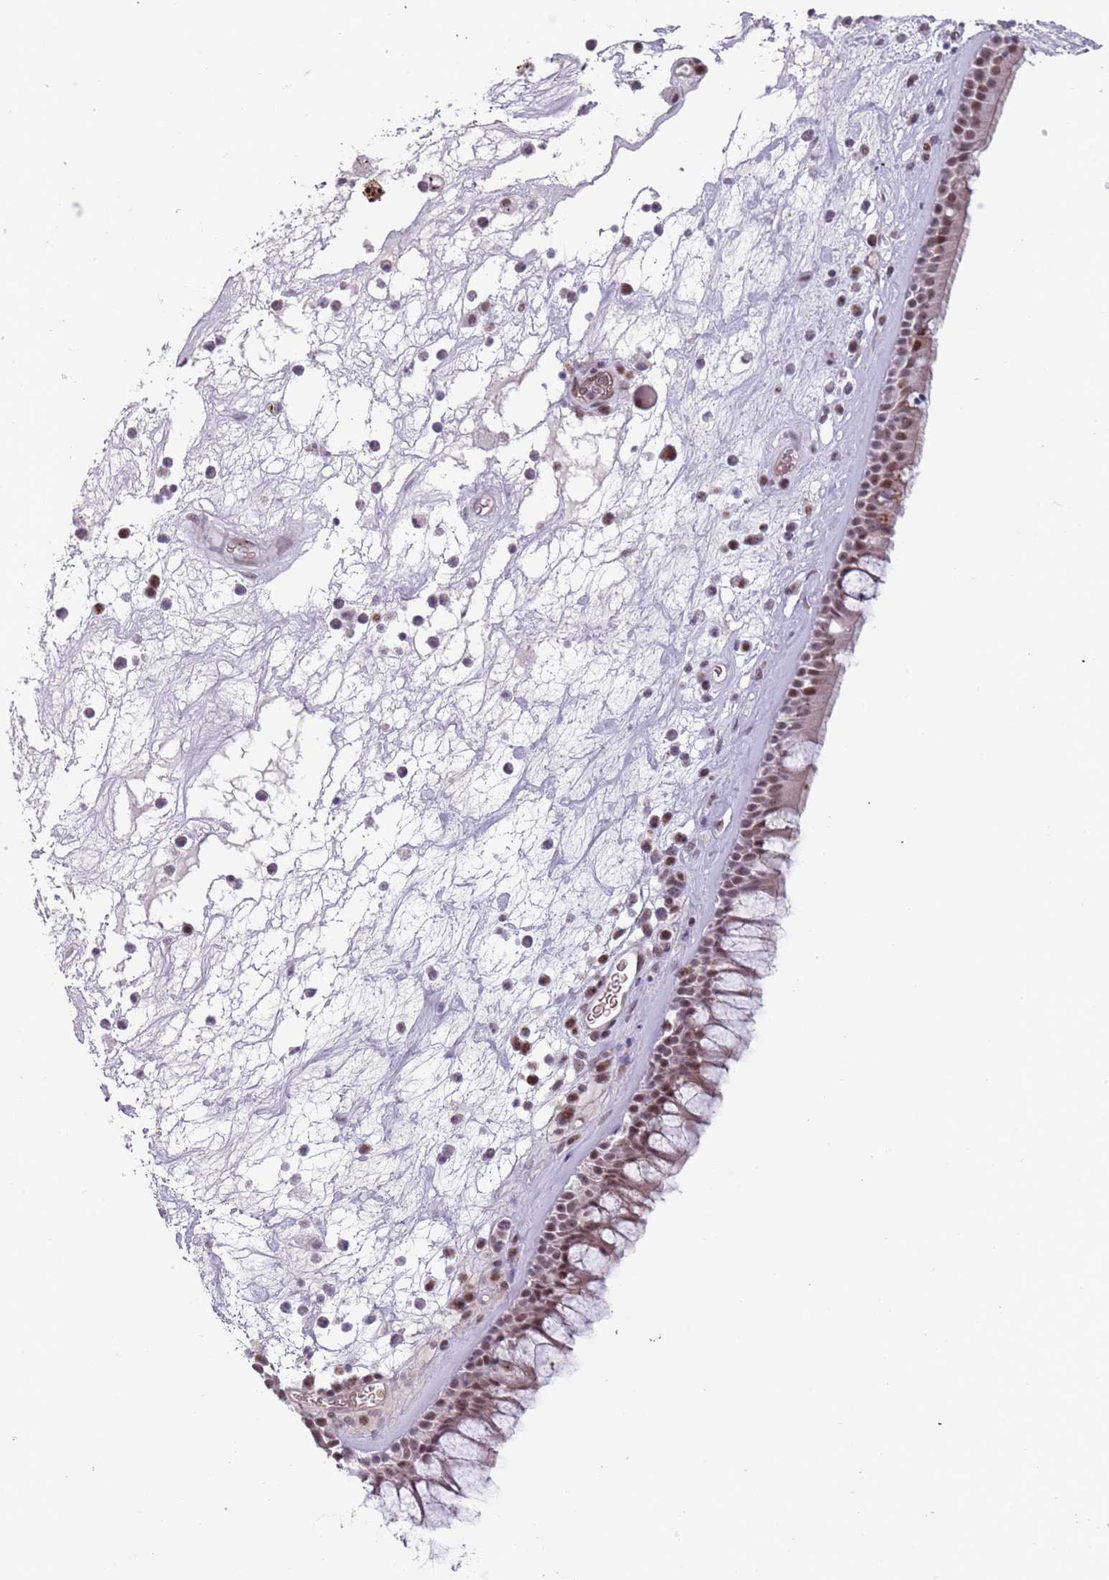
{"staining": {"intensity": "moderate", "quantity": ">75%", "location": "nuclear"}, "tissue": "nasopharynx", "cell_type": "Respiratory epithelial cells", "image_type": "normal", "snomed": [{"axis": "morphology", "description": "Normal tissue, NOS"}, {"axis": "morphology", "description": "Squamous cell carcinoma, NOS"}, {"axis": "topography", "description": "Nasopharynx"}, {"axis": "topography", "description": "Head-Neck"}], "caption": "DAB (3,3'-diaminobenzidine) immunohistochemical staining of unremarkable human nasopharynx displays moderate nuclear protein staining in about >75% of respiratory epithelial cells.", "gene": "REXO4", "patient": {"sex": "male", "age": 85}}